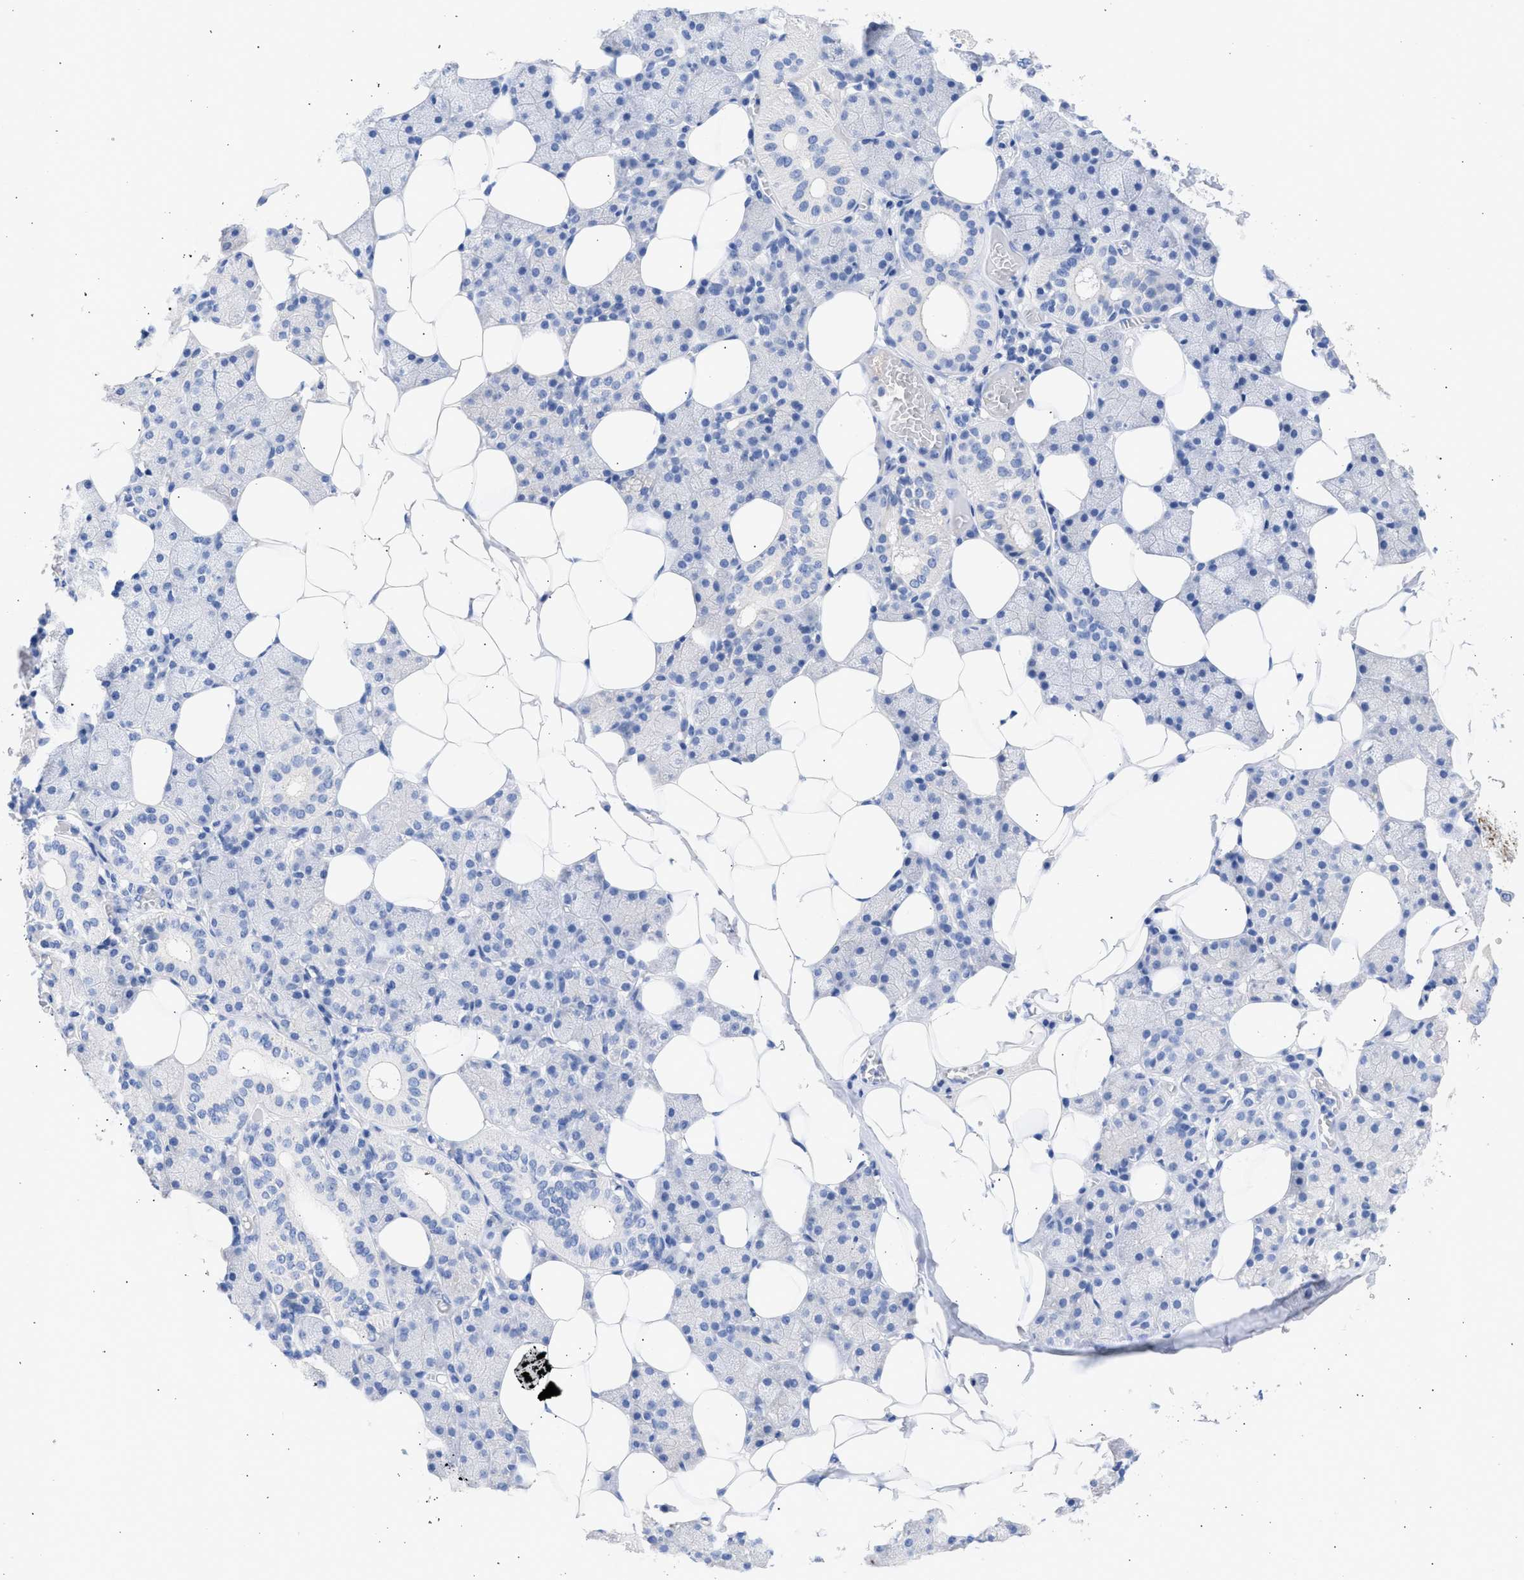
{"staining": {"intensity": "negative", "quantity": "none", "location": "none"}, "tissue": "salivary gland", "cell_type": "Glandular cells", "image_type": "normal", "snomed": [{"axis": "morphology", "description": "Normal tissue, NOS"}, {"axis": "topography", "description": "Salivary gland"}], "caption": "Glandular cells show no significant protein expression in unremarkable salivary gland. Nuclei are stained in blue.", "gene": "RSPH1", "patient": {"sex": "female", "age": 33}}